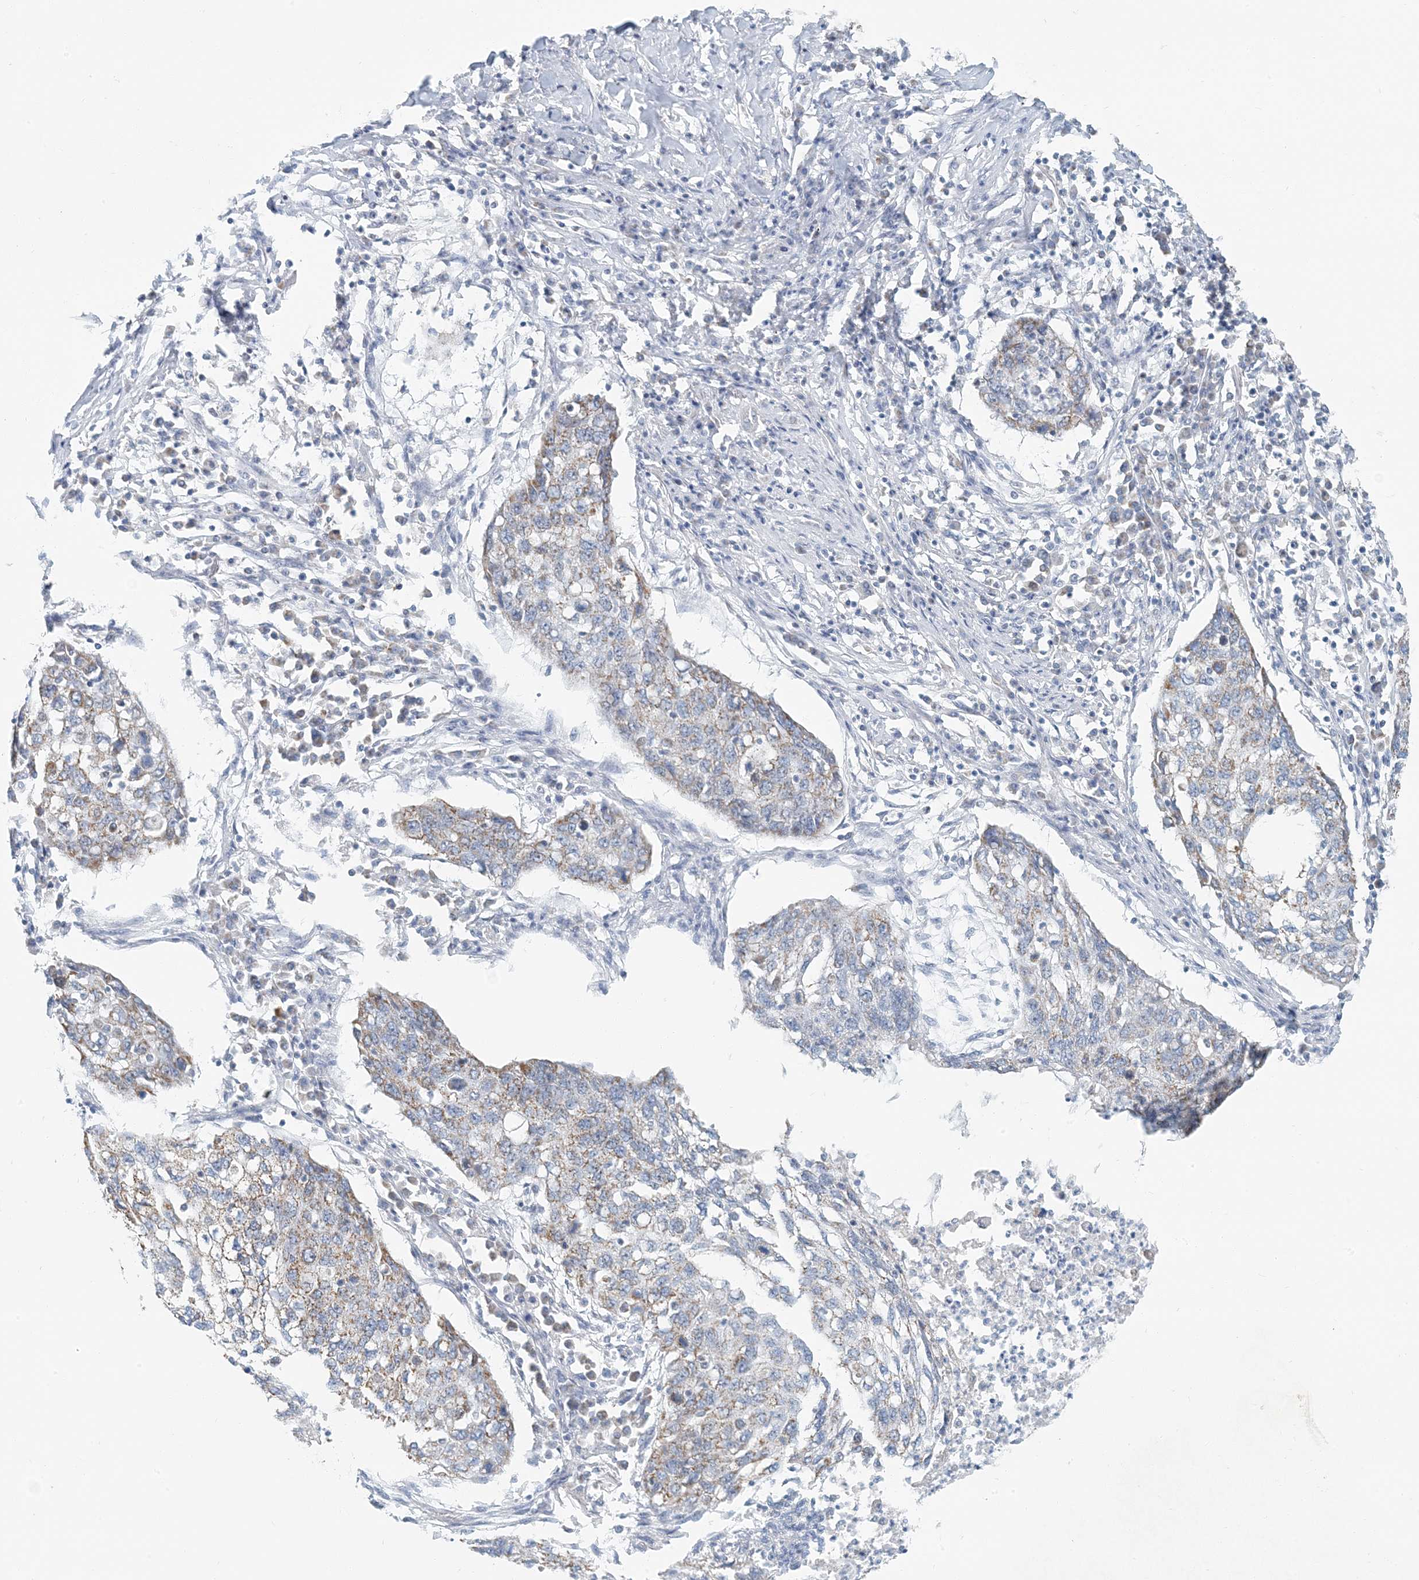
{"staining": {"intensity": "weak", "quantity": "25%-75%", "location": "cytoplasmic/membranous"}, "tissue": "lung cancer", "cell_type": "Tumor cells", "image_type": "cancer", "snomed": [{"axis": "morphology", "description": "Squamous cell carcinoma, NOS"}, {"axis": "topography", "description": "Lung"}], "caption": "This is an image of immunohistochemistry staining of lung cancer (squamous cell carcinoma), which shows weak expression in the cytoplasmic/membranous of tumor cells.", "gene": "BDH1", "patient": {"sex": "female", "age": 63}}